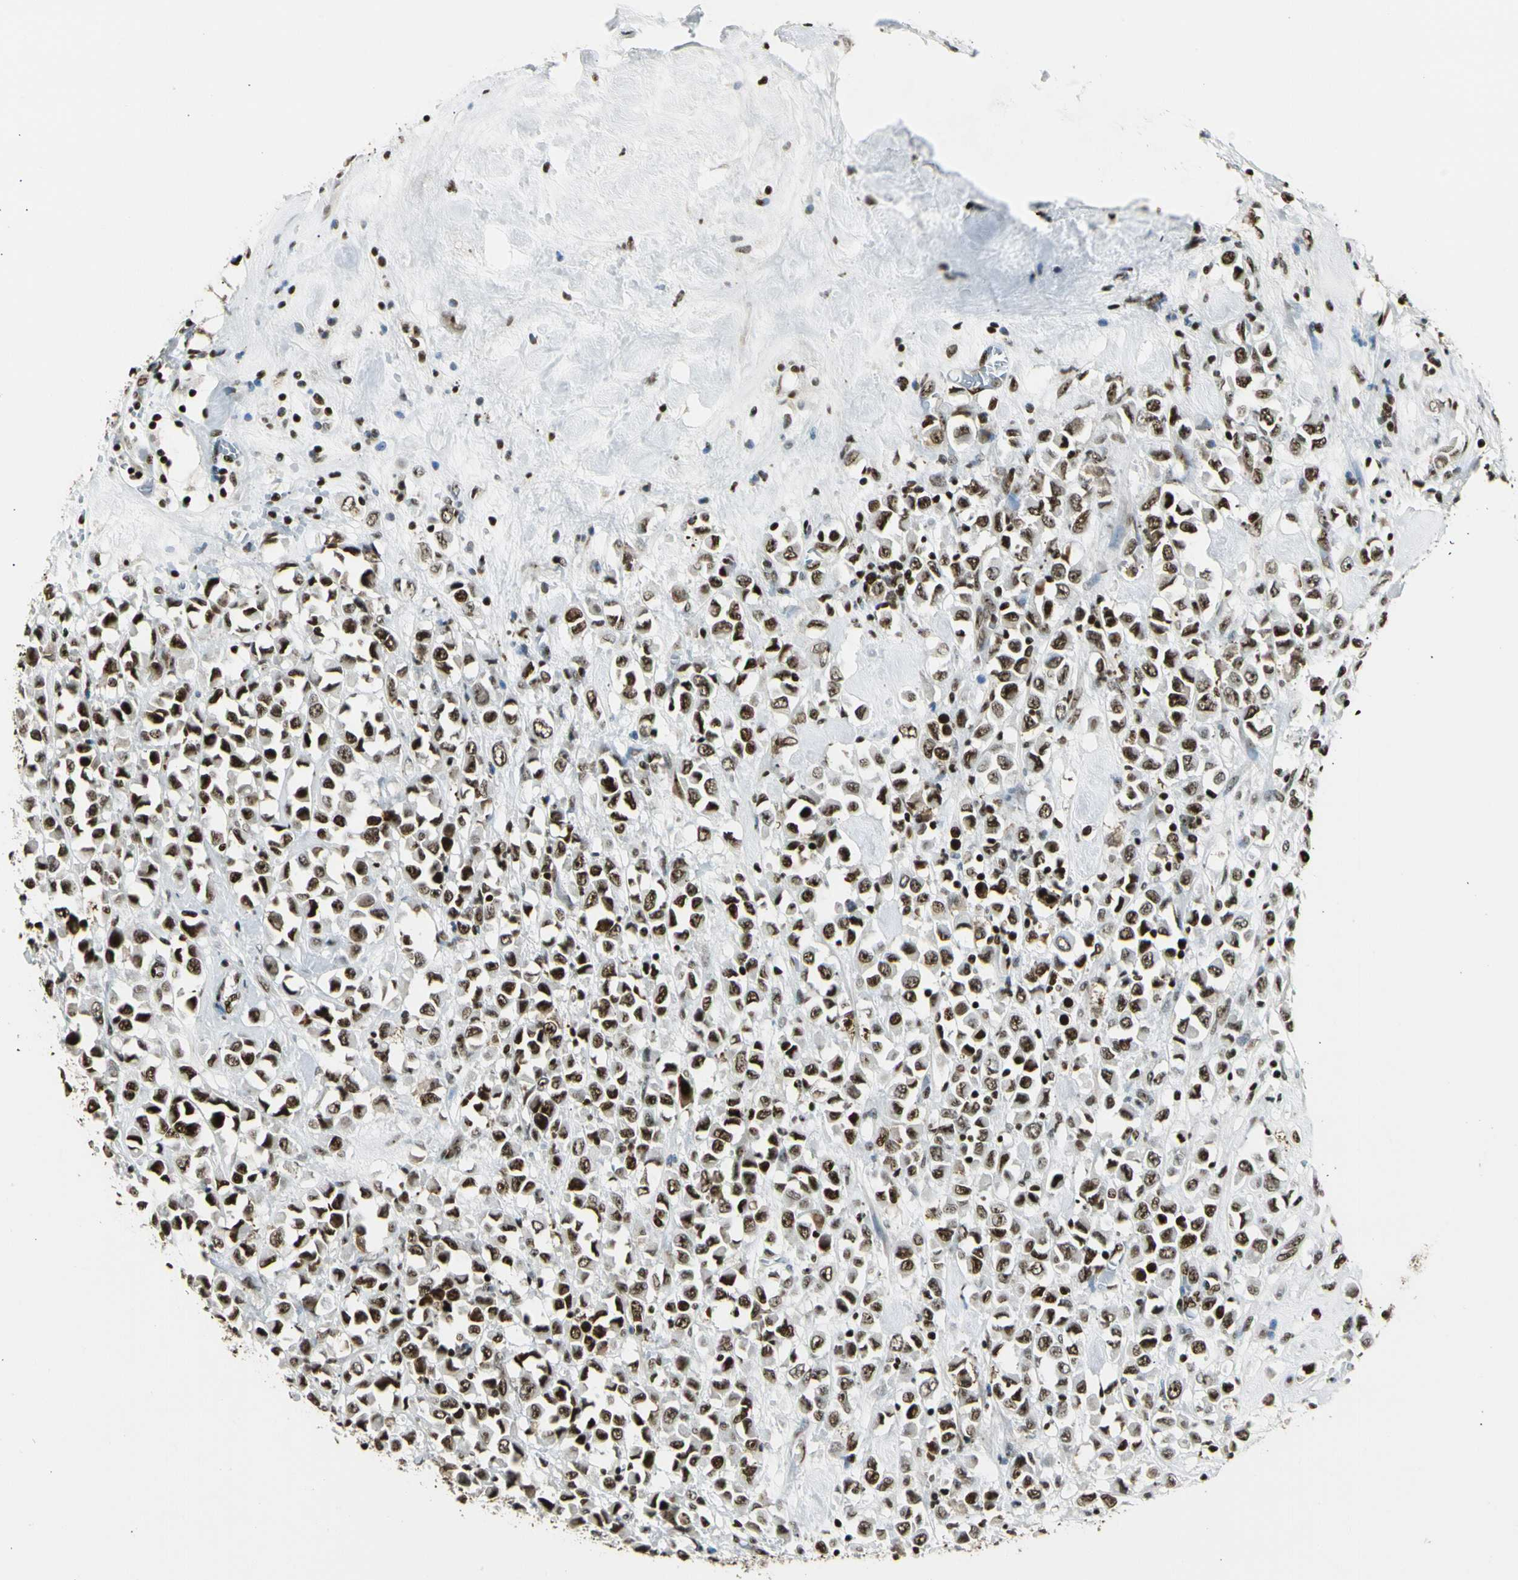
{"staining": {"intensity": "strong", "quantity": ">75%", "location": "nuclear"}, "tissue": "breast cancer", "cell_type": "Tumor cells", "image_type": "cancer", "snomed": [{"axis": "morphology", "description": "Duct carcinoma"}, {"axis": "topography", "description": "Breast"}], "caption": "Brown immunohistochemical staining in human breast cancer (invasive ductal carcinoma) displays strong nuclear positivity in about >75% of tumor cells.", "gene": "UBTF", "patient": {"sex": "female", "age": 61}}